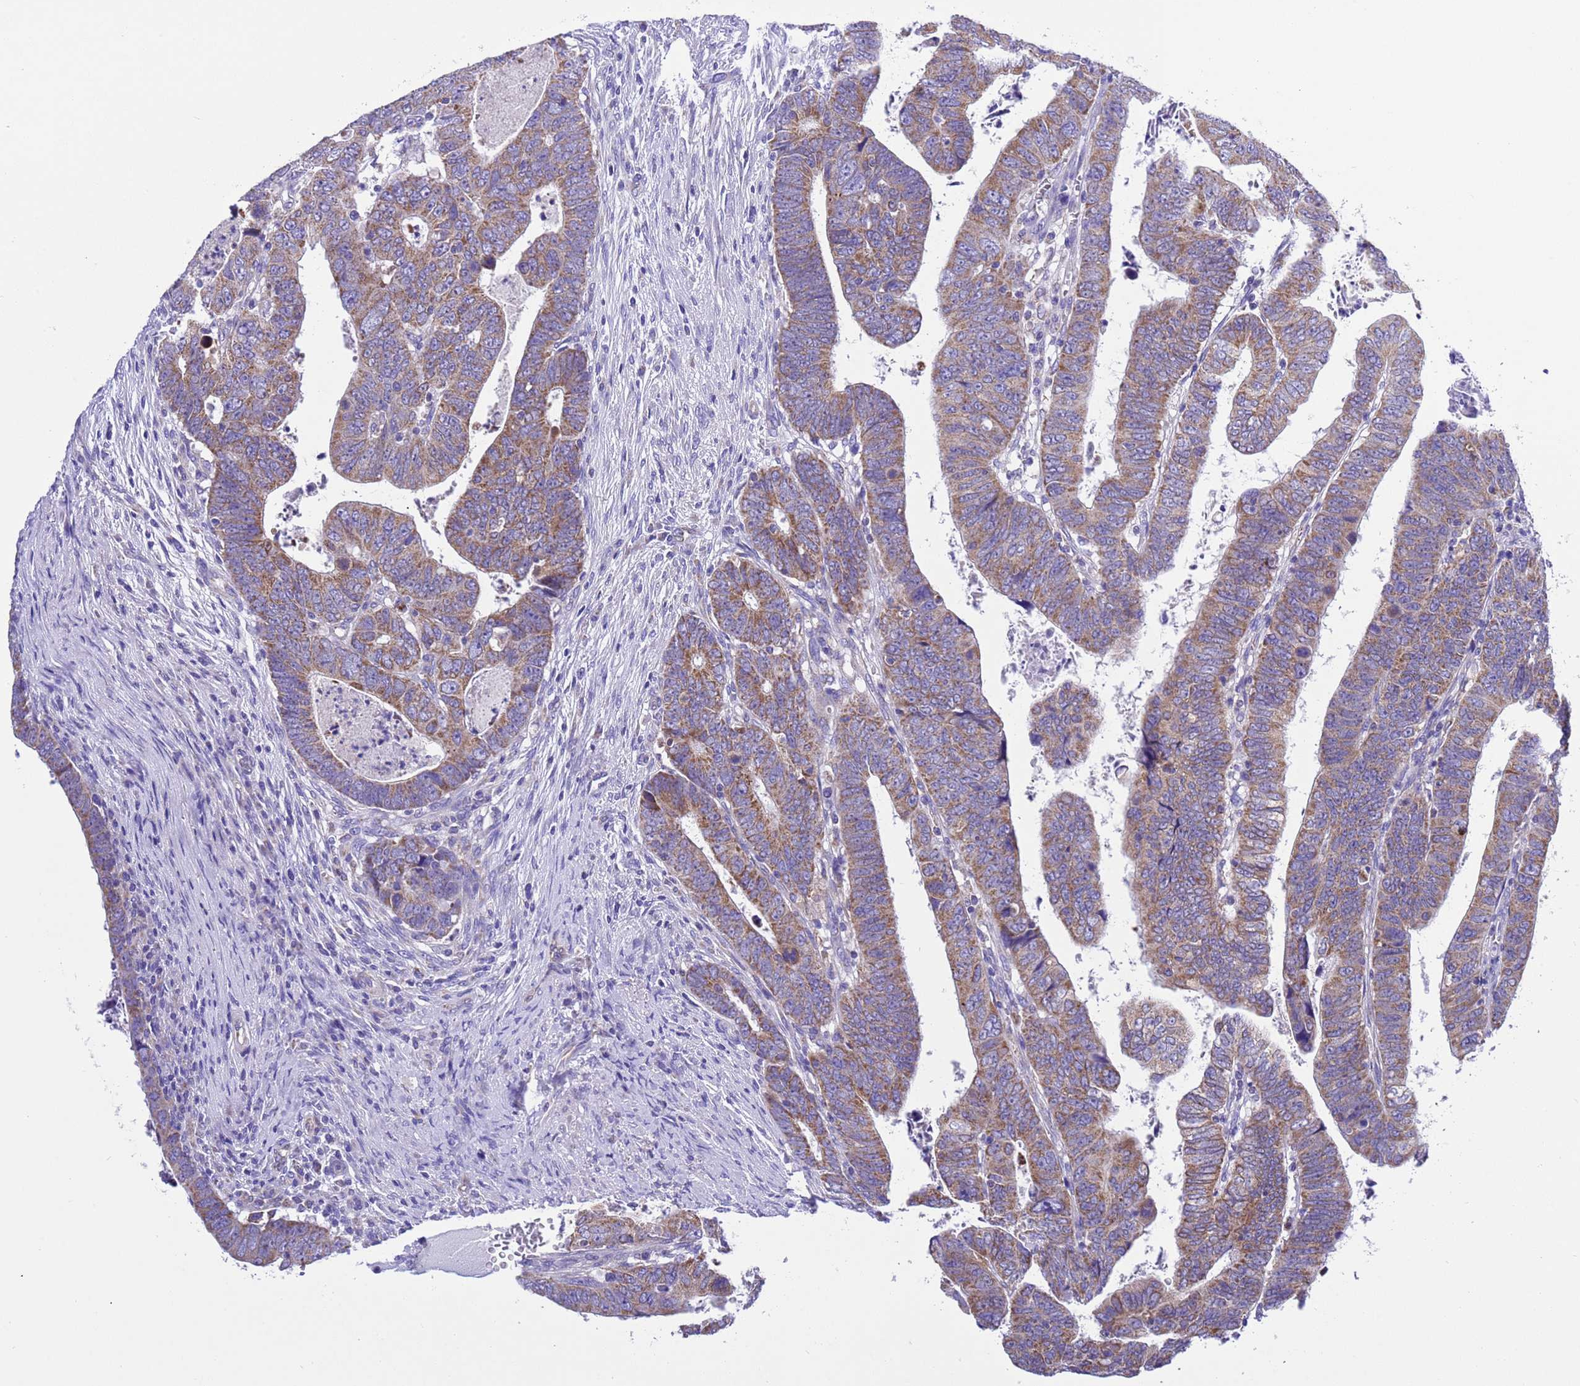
{"staining": {"intensity": "moderate", "quantity": ">75%", "location": "cytoplasmic/membranous"}, "tissue": "colorectal cancer", "cell_type": "Tumor cells", "image_type": "cancer", "snomed": [{"axis": "morphology", "description": "Normal tissue, NOS"}, {"axis": "morphology", "description": "Adenocarcinoma, NOS"}, {"axis": "topography", "description": "Rectum"}], "caption": "Human adenocarcinoma (colorectal) stained for a protein (brown) shows moderate cytoplasmic/membranous positive expression in about >75% of tumor cells.", "gene": "CCDC191", "patient": {"sex": "female", "age": 65}}